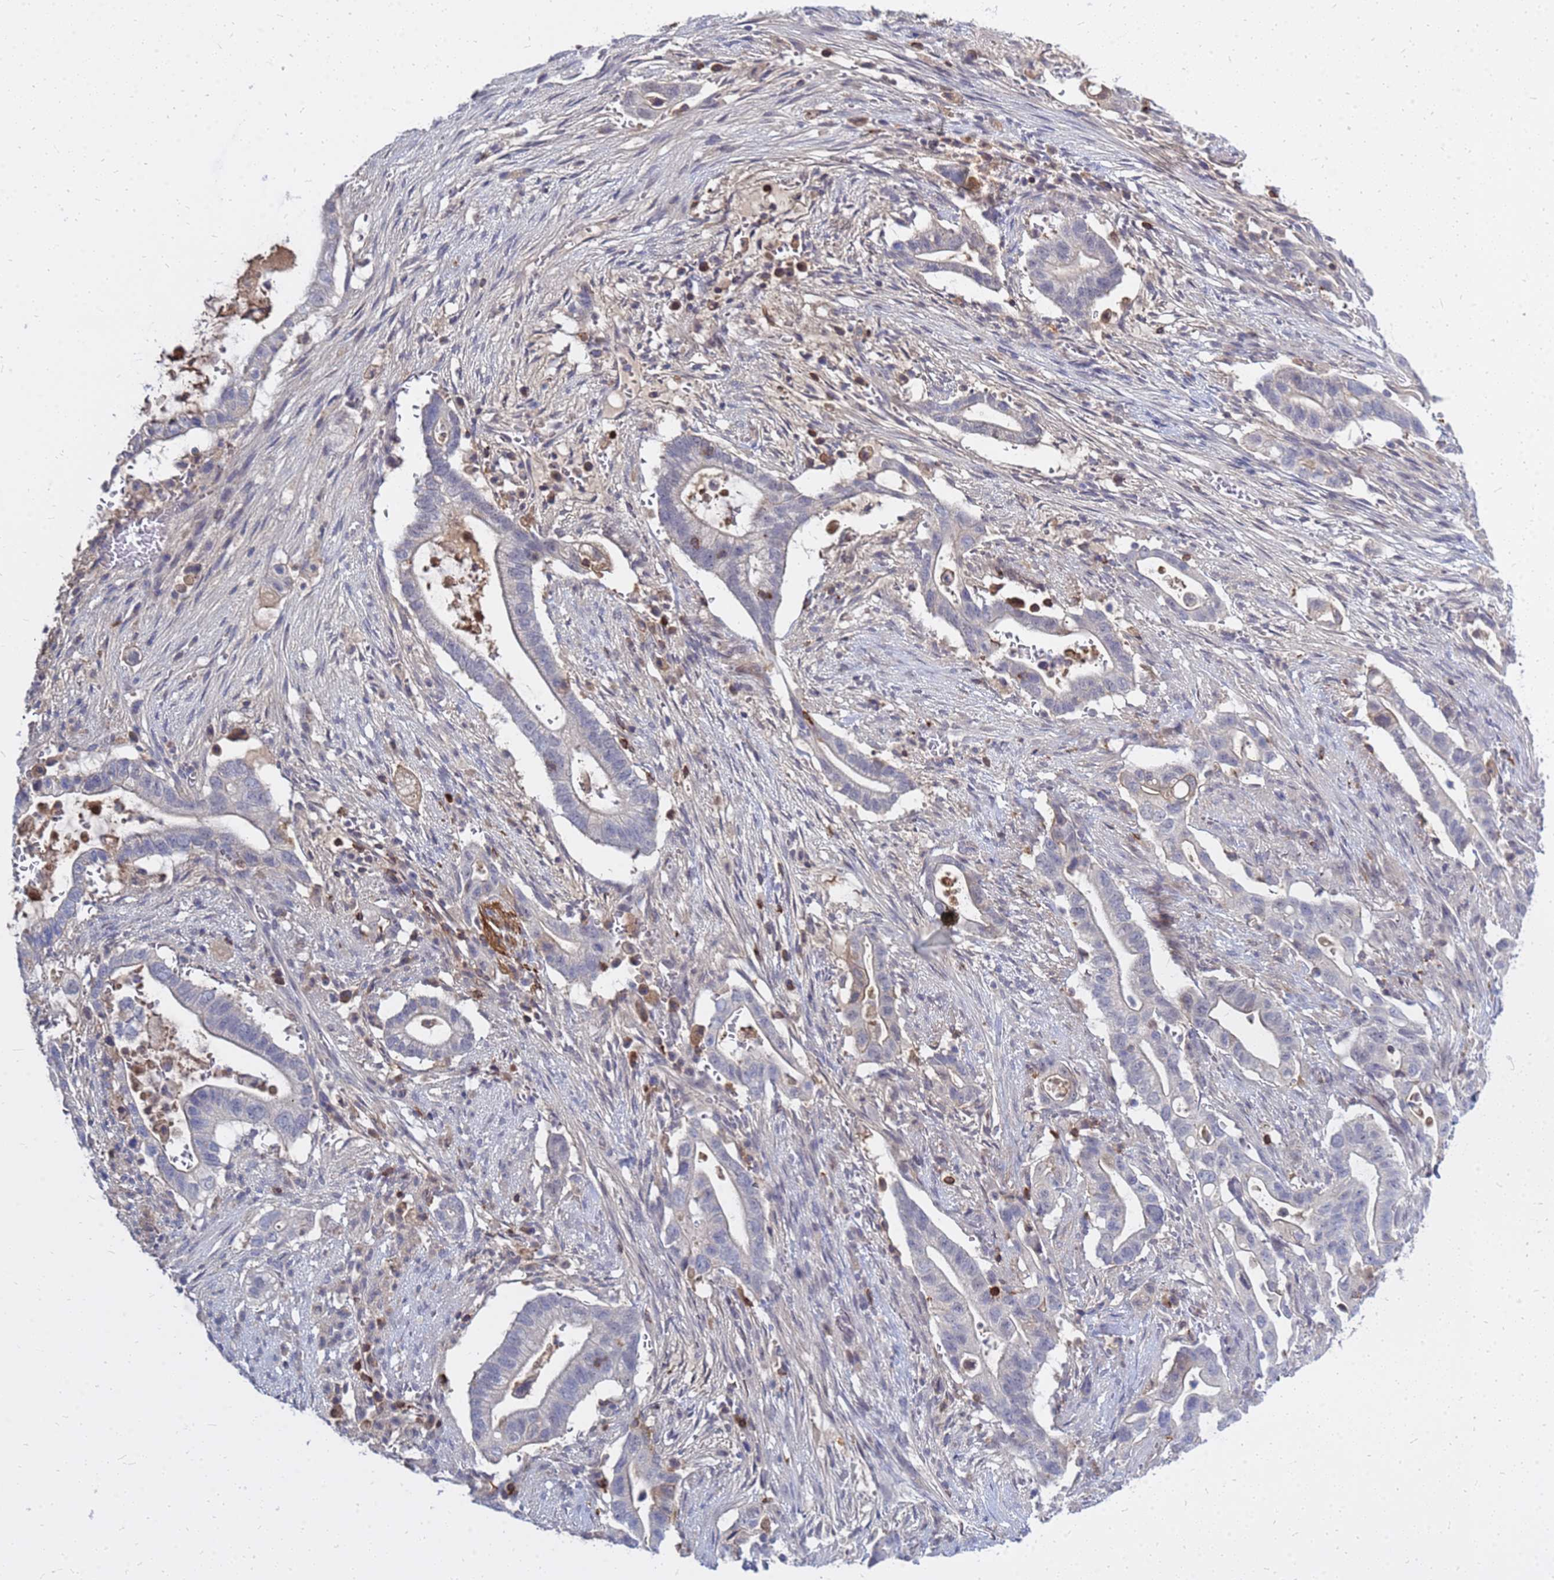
{"staining": {"intensity": "negative", "quantity": "none", "location": "none"}, "tissue": "pancreatic cancer", "cell_type": "Tumor cells", "image_type": "cancer", "snomed": [{"axis": "morphology", "description": "Adenocarcinoma, NOS"}, {"axis": "topography", "description": "Pancreas"}], "caption": "An image of human adenocarcinoma (pancreatic) is negative for staining in tumor cells. (DAB (3,3'-diaminobenzidine) IHC visualized using brightfield microscopy, high magnification).", "gene": "SRGAP3", "patient": {"sex": "female", "age": 72}}